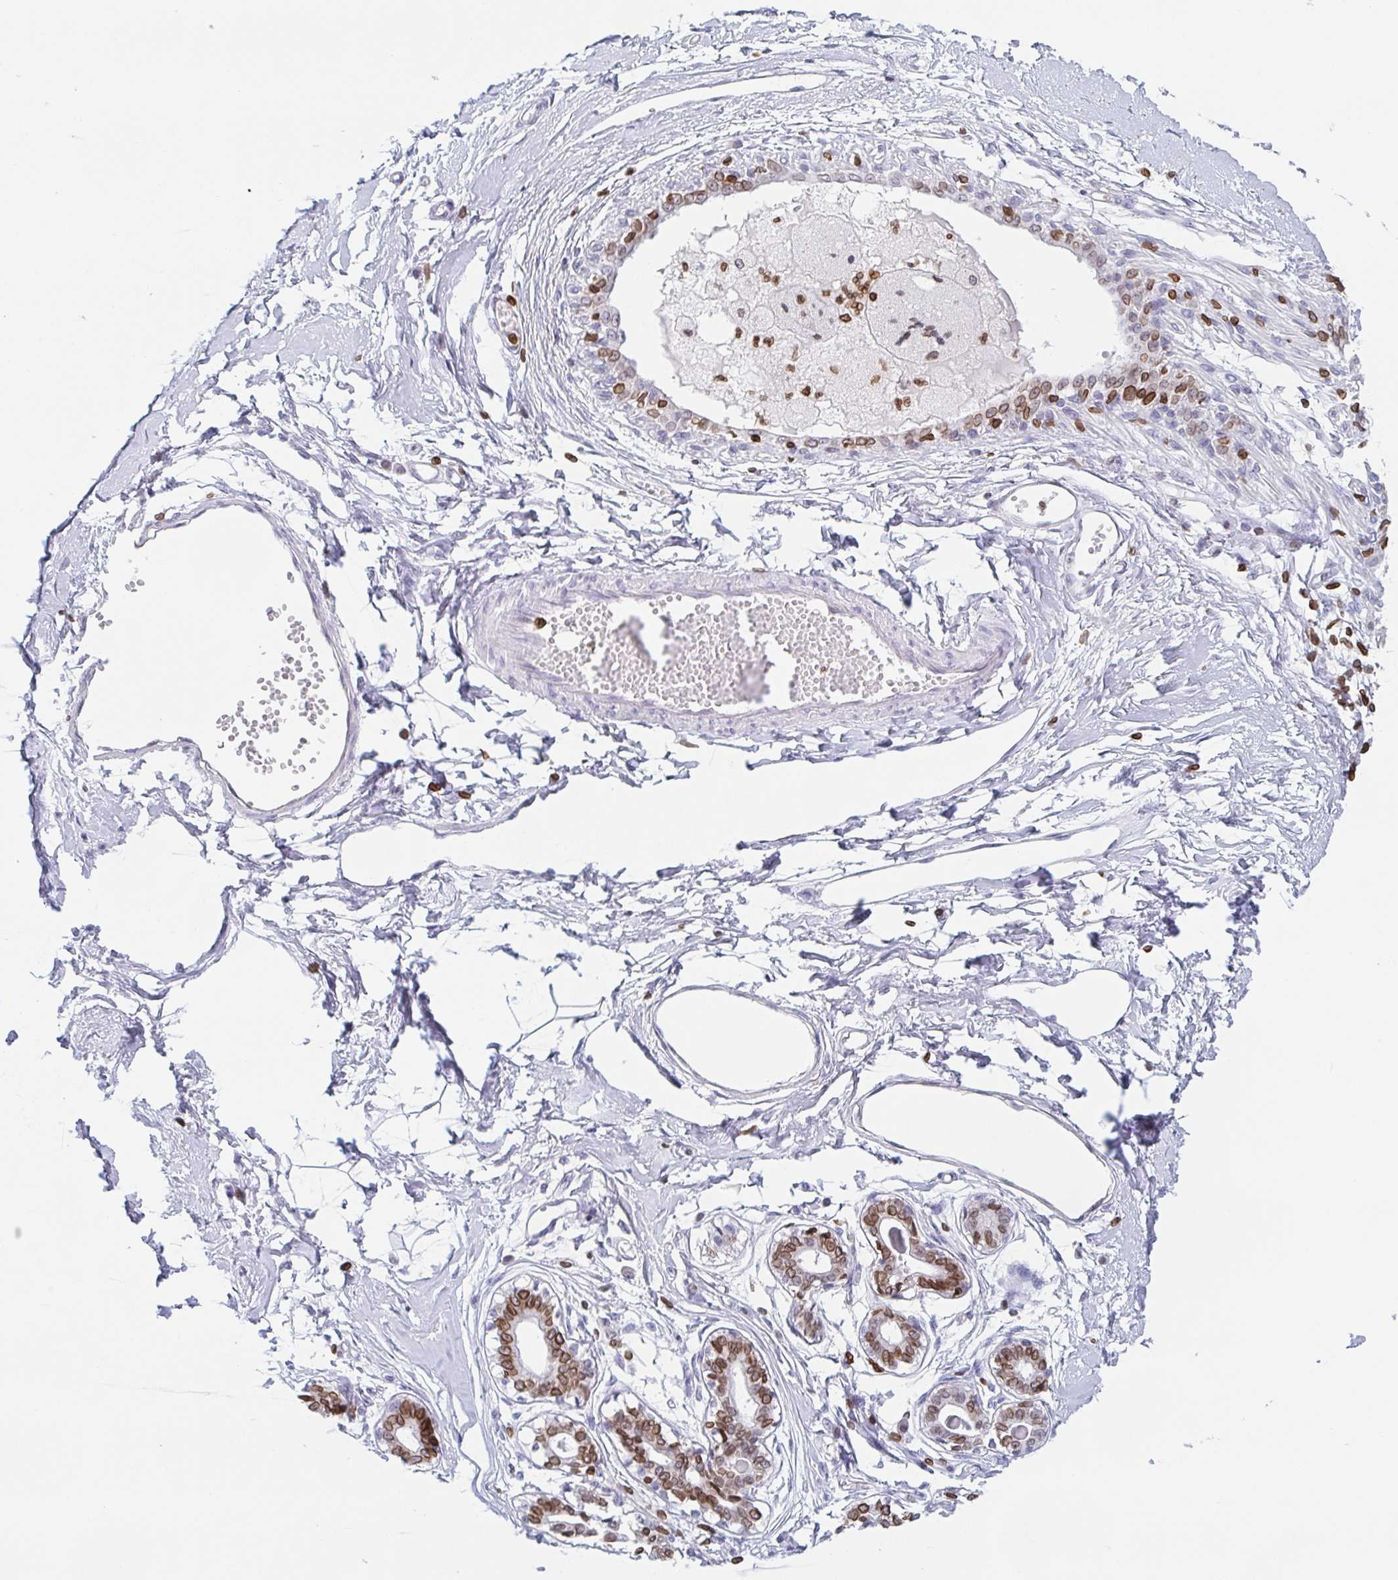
{"staining": {"intensity": "negative", "quantity": "none", "location": "none"}, "tissue": "breast", "cell_type": "Adipocytes", "image_type": "normal", "snomed": [{"axis": "morphology", "description": "Normal tissue, NOS"}, {"axis": "topography", "description": "Breast"}], "caption": "Immunohistochemistry (IHC) histopathology image of benign human breast stained for a protein (brown), which displays no expression in adipocytes.", "gene": "BTBD7", "patient": {"sex": "female", "age": 45}}